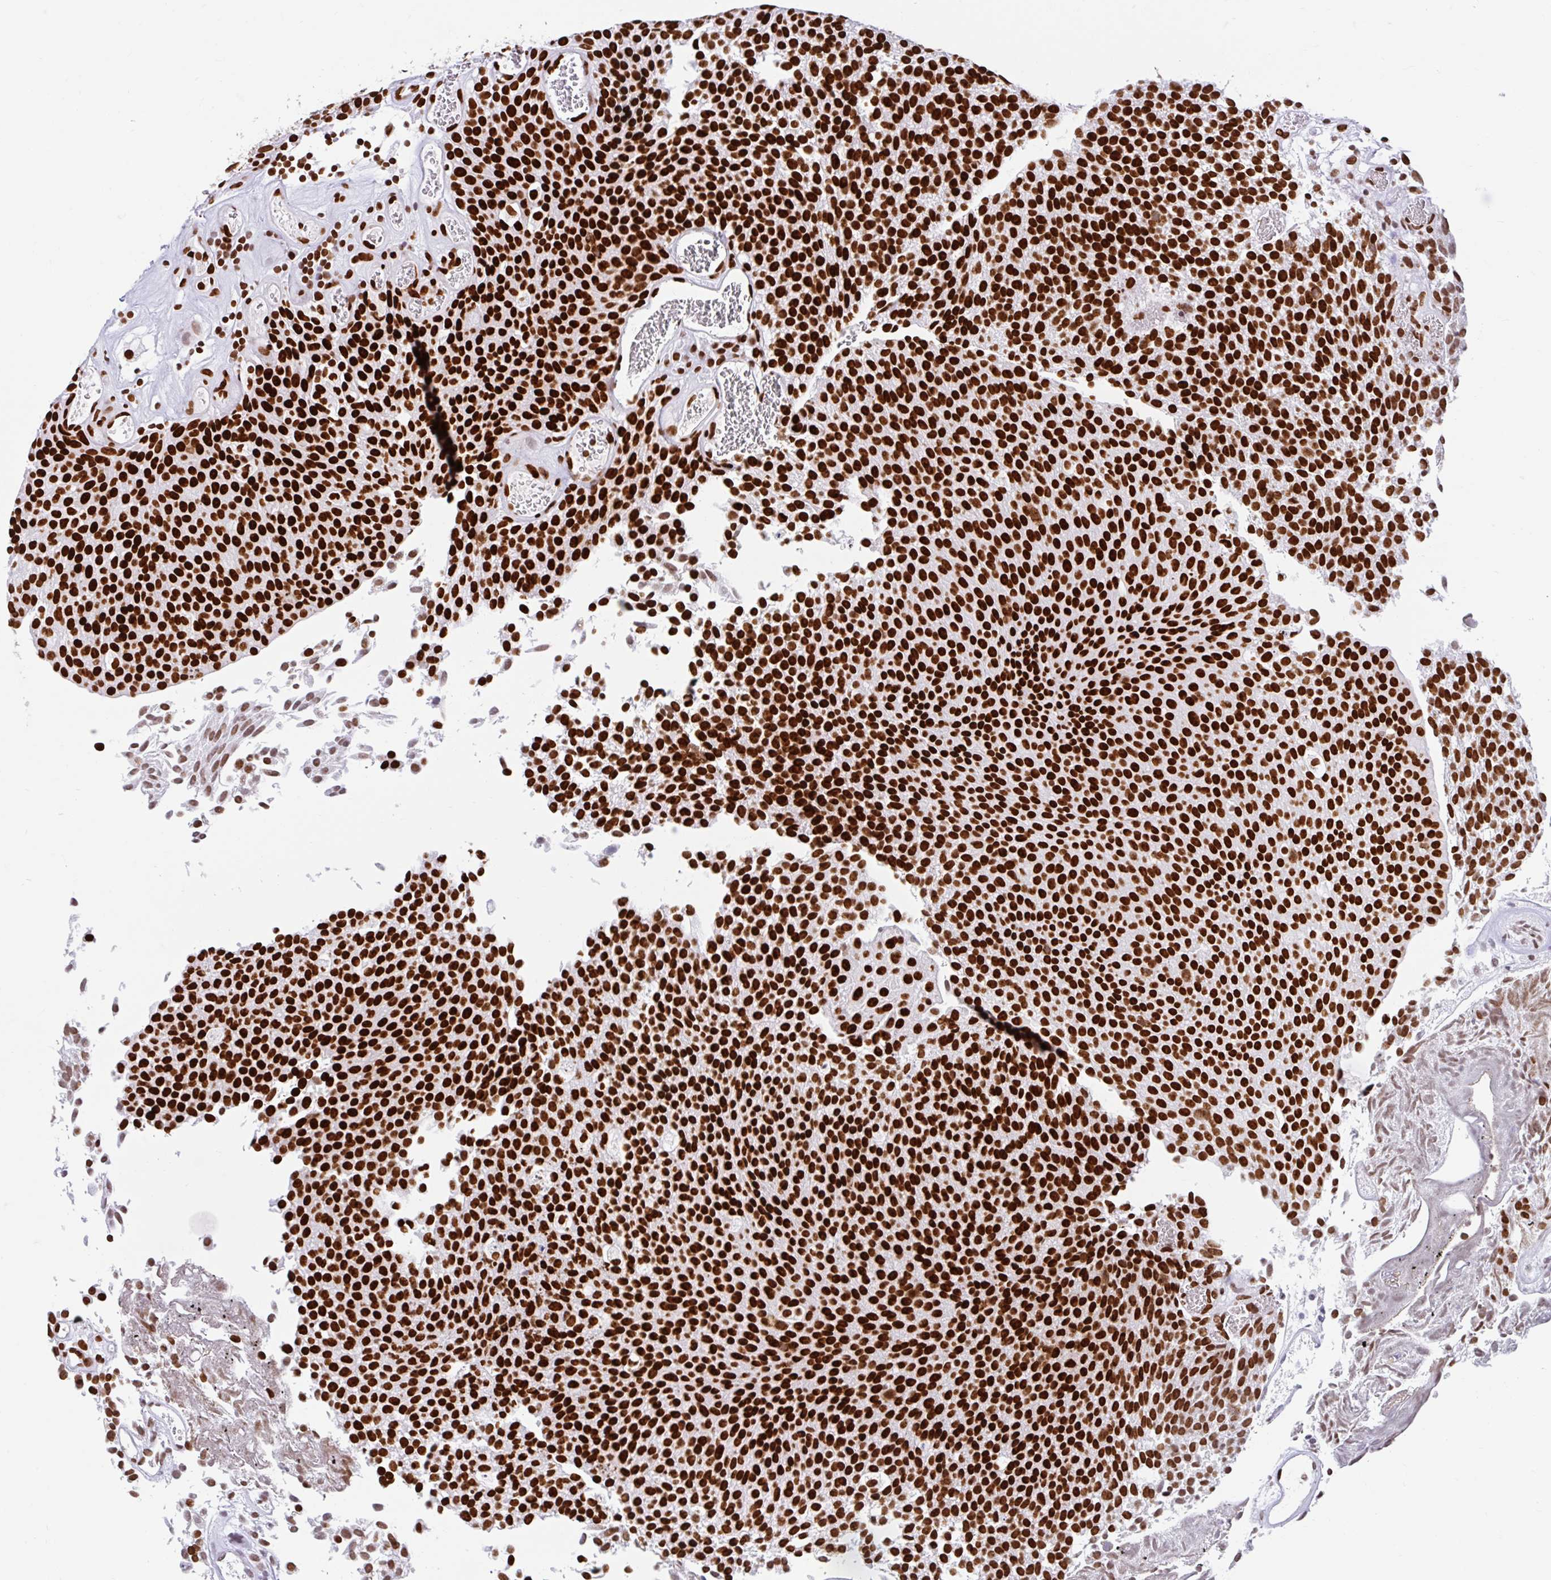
{"staining": {"intensity": "strong", "quantity": ">75%", "location": "nuclear"}, "tissue": "urothelial cancer", "cell_type": "Tumor cells", "image_type": "cancer", "snomed": [{"axis": "morphology", "description": "Urothelial carcinoma, Low grade"}, {"axis": "topography", "description": "Urinary bladder"}], "caption": "High-magnification brightfield microscopy of urothelial cancer stained with DAB (brown) and counterstained with hematoxylin (blue). tumor cells exhibit strong nuclear expression is present in approximately>75% of cells. (DAB (3,3'-diaminobenzidine) IHC with brightfield microscopy, high magnification).", "gene": "KHDRBS1", "patient": {"sex": "female", "age": 79}}